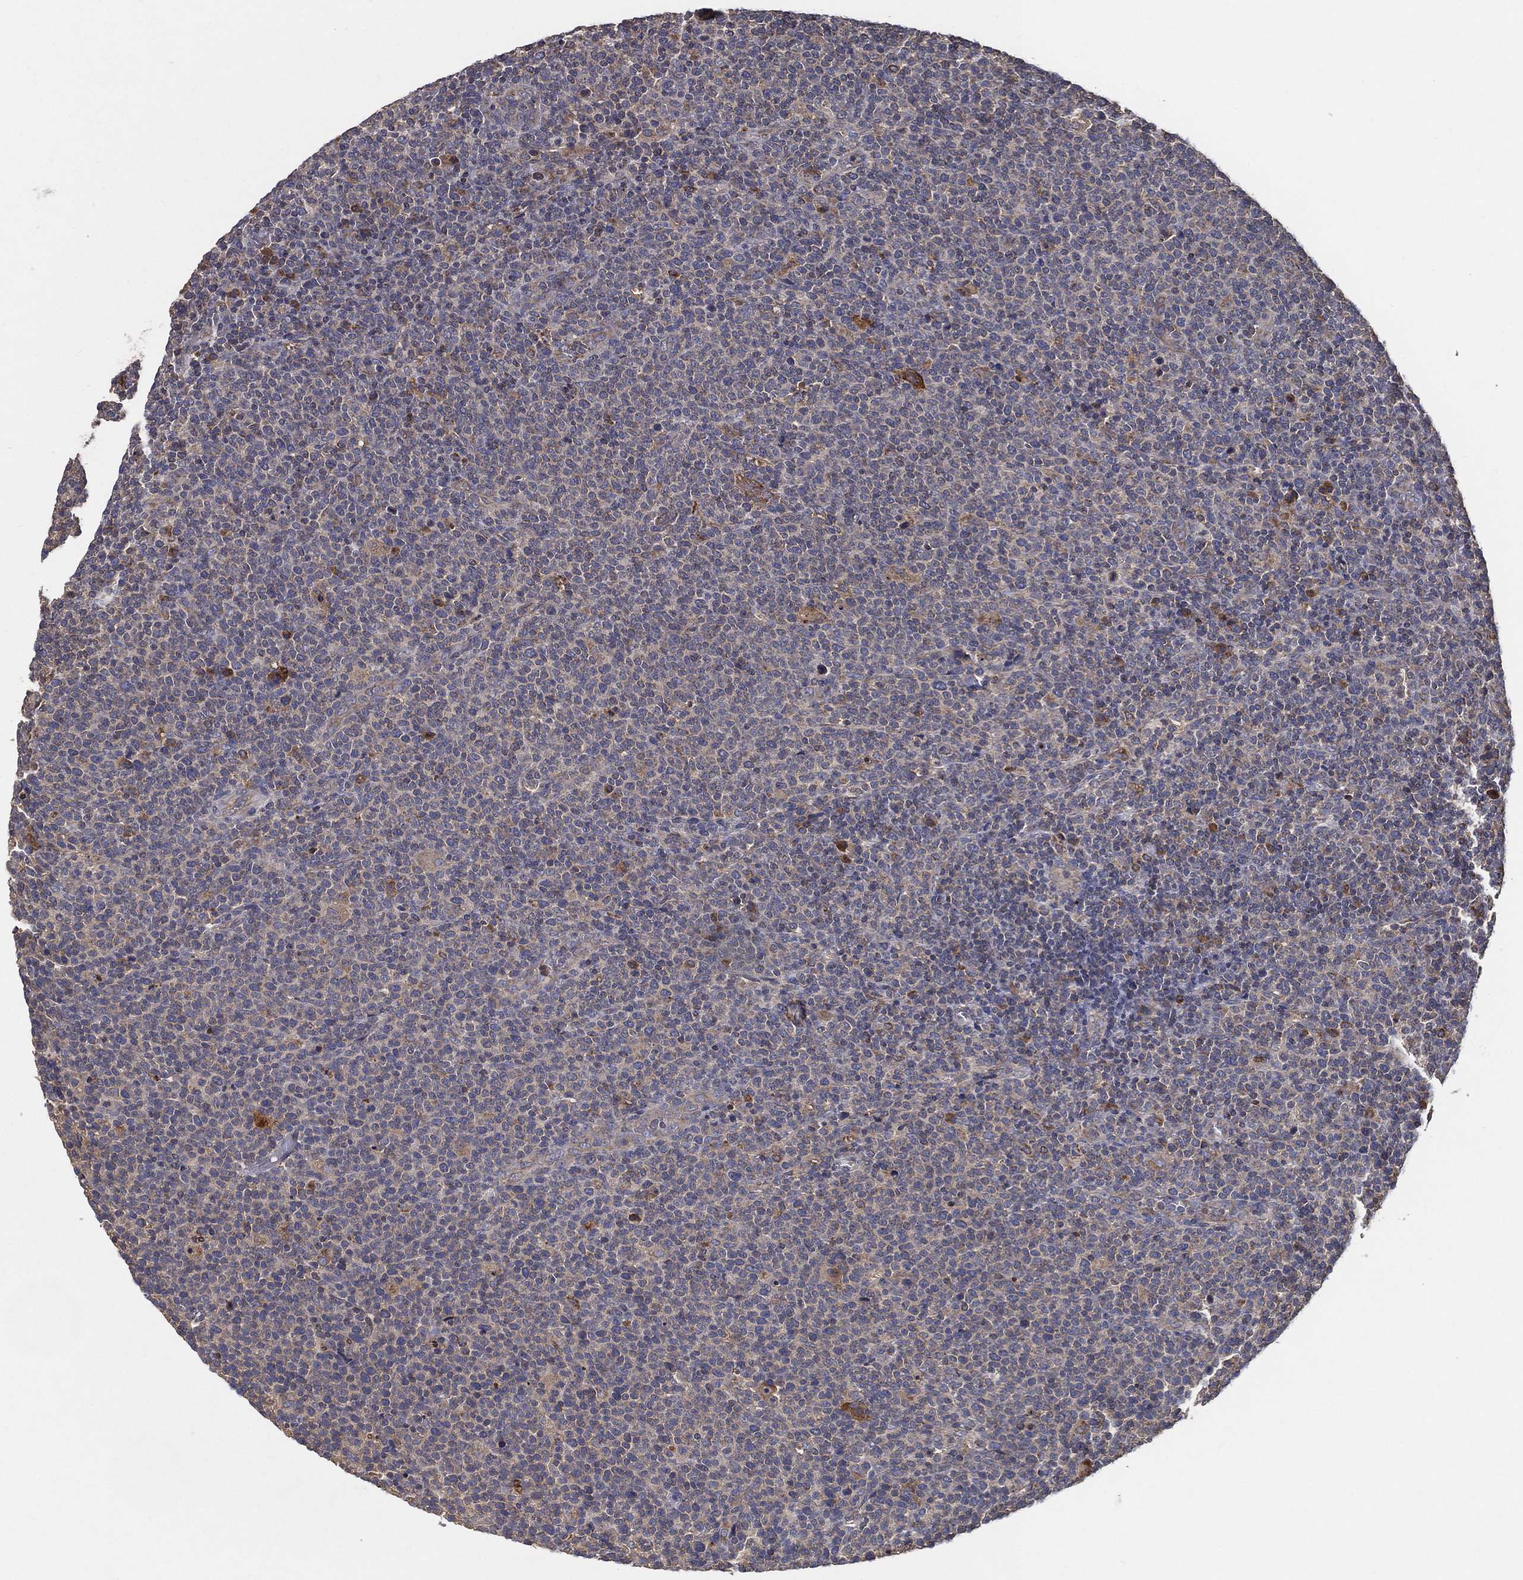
{"staining": {"intensity": "weak", "quantity": "<25%", "location": "cytoplasmic/membranous"}, "tissue": "lymphoma", "cell_type": "Tumor cells", "image_type": "cancer", "snomed": [{"axis": "morphology", "description": "Malignant lymphoma, non-Hodgkin's type, High grade"}, {"axis": "topography", "description": "Lymph node"}], "caption": "A high-resolution micrograph shows immunohistochemistry staining of high-grade malignant lymphoma, non-Hodgkin's type, which reveals no significant staining in tumor cells.", "gene": "MT-ND1", "patient": {"sex": "male", "age": 61}}